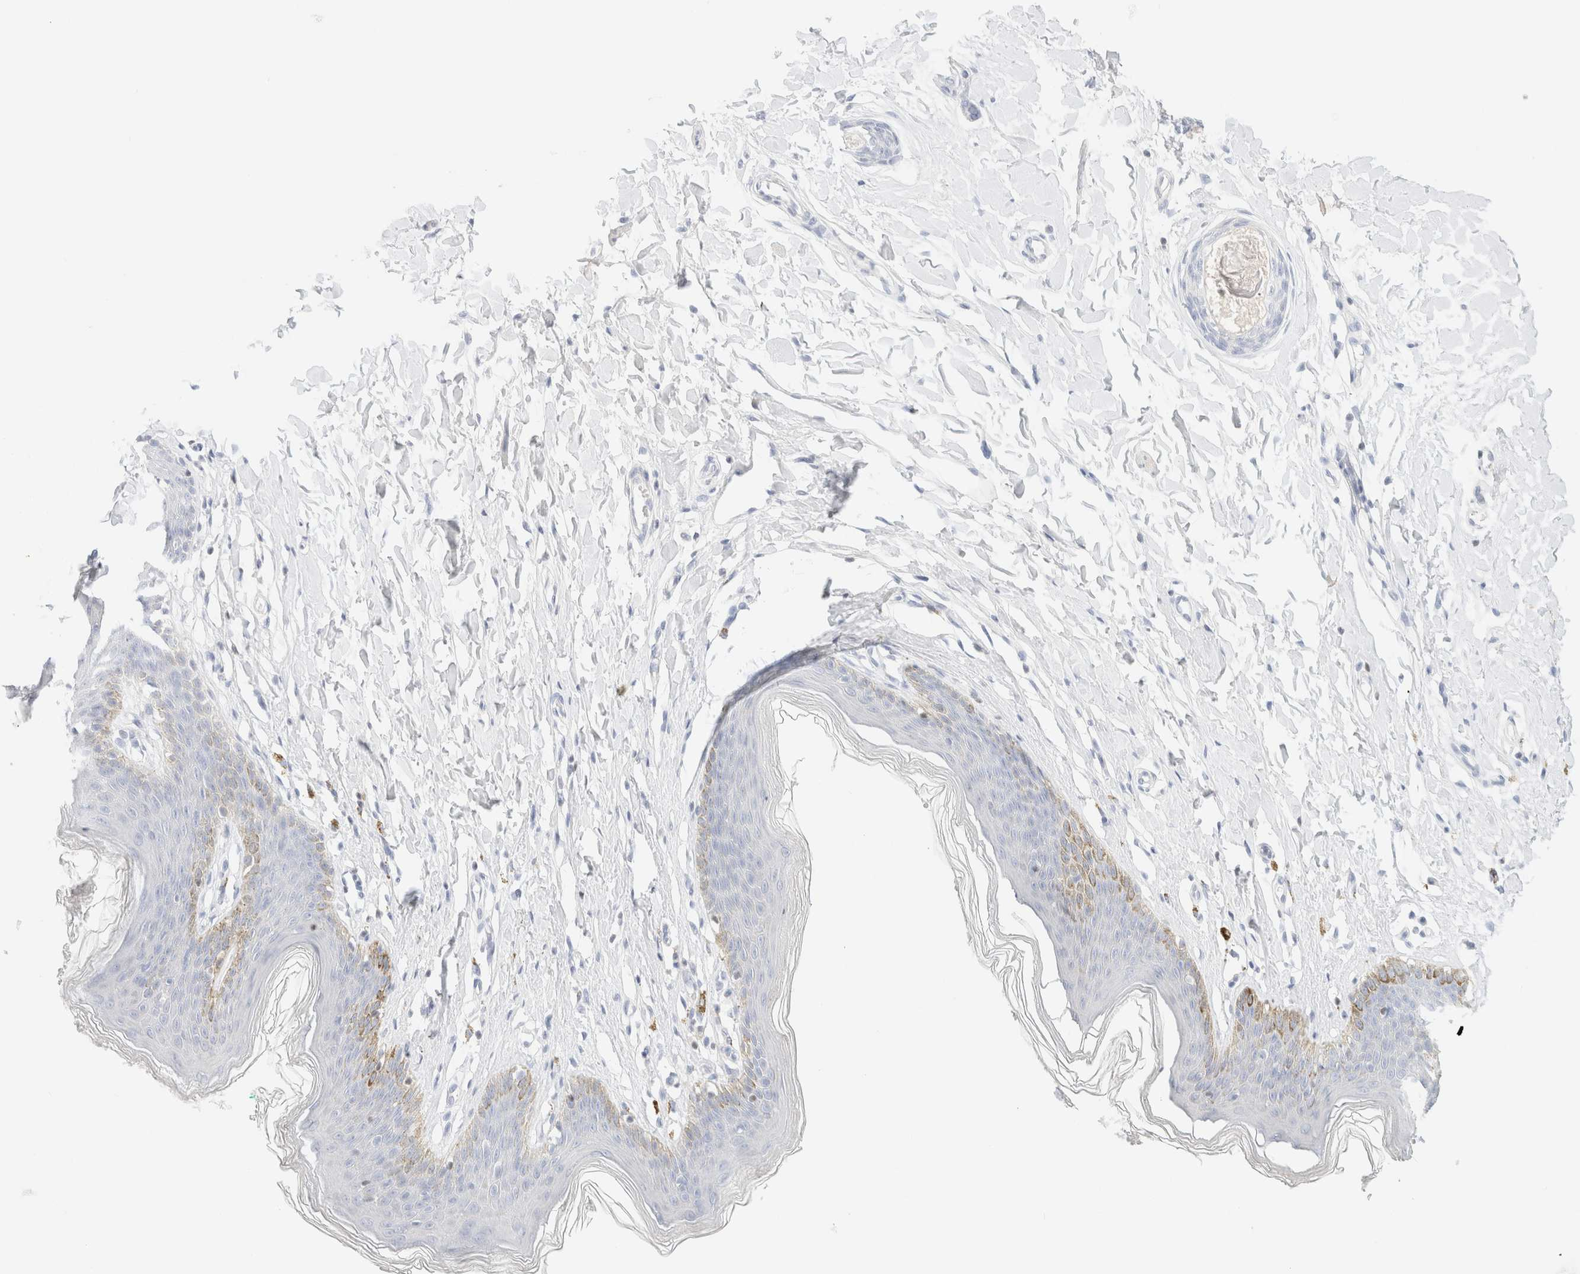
{"staining": {"intensity": "weak", "quantity": "<25%", "location": "cytoplasmic/membranous"}, "tissue": "skin", "cell_type": "Epidermal cells", "image_type": "normal", "snomed": [{"axis": "morphology", "description": "Normal tissue, NOS"}, {"axis": "topography", "description": "Vulva"}], "caption": "This histopathology image is of normal skin stained with immunohistochemistry (IHC) to label a protein in brown with the nuclei are counter-stained blue. There is no expression in epidermal cells. (DAB (3,3'-diaminobenzidine) immunohistochemistry (IHC) with hematoxylin counter stain).", "gene": "IKZF3", "patient": {"sex": "female", "age": 66}}